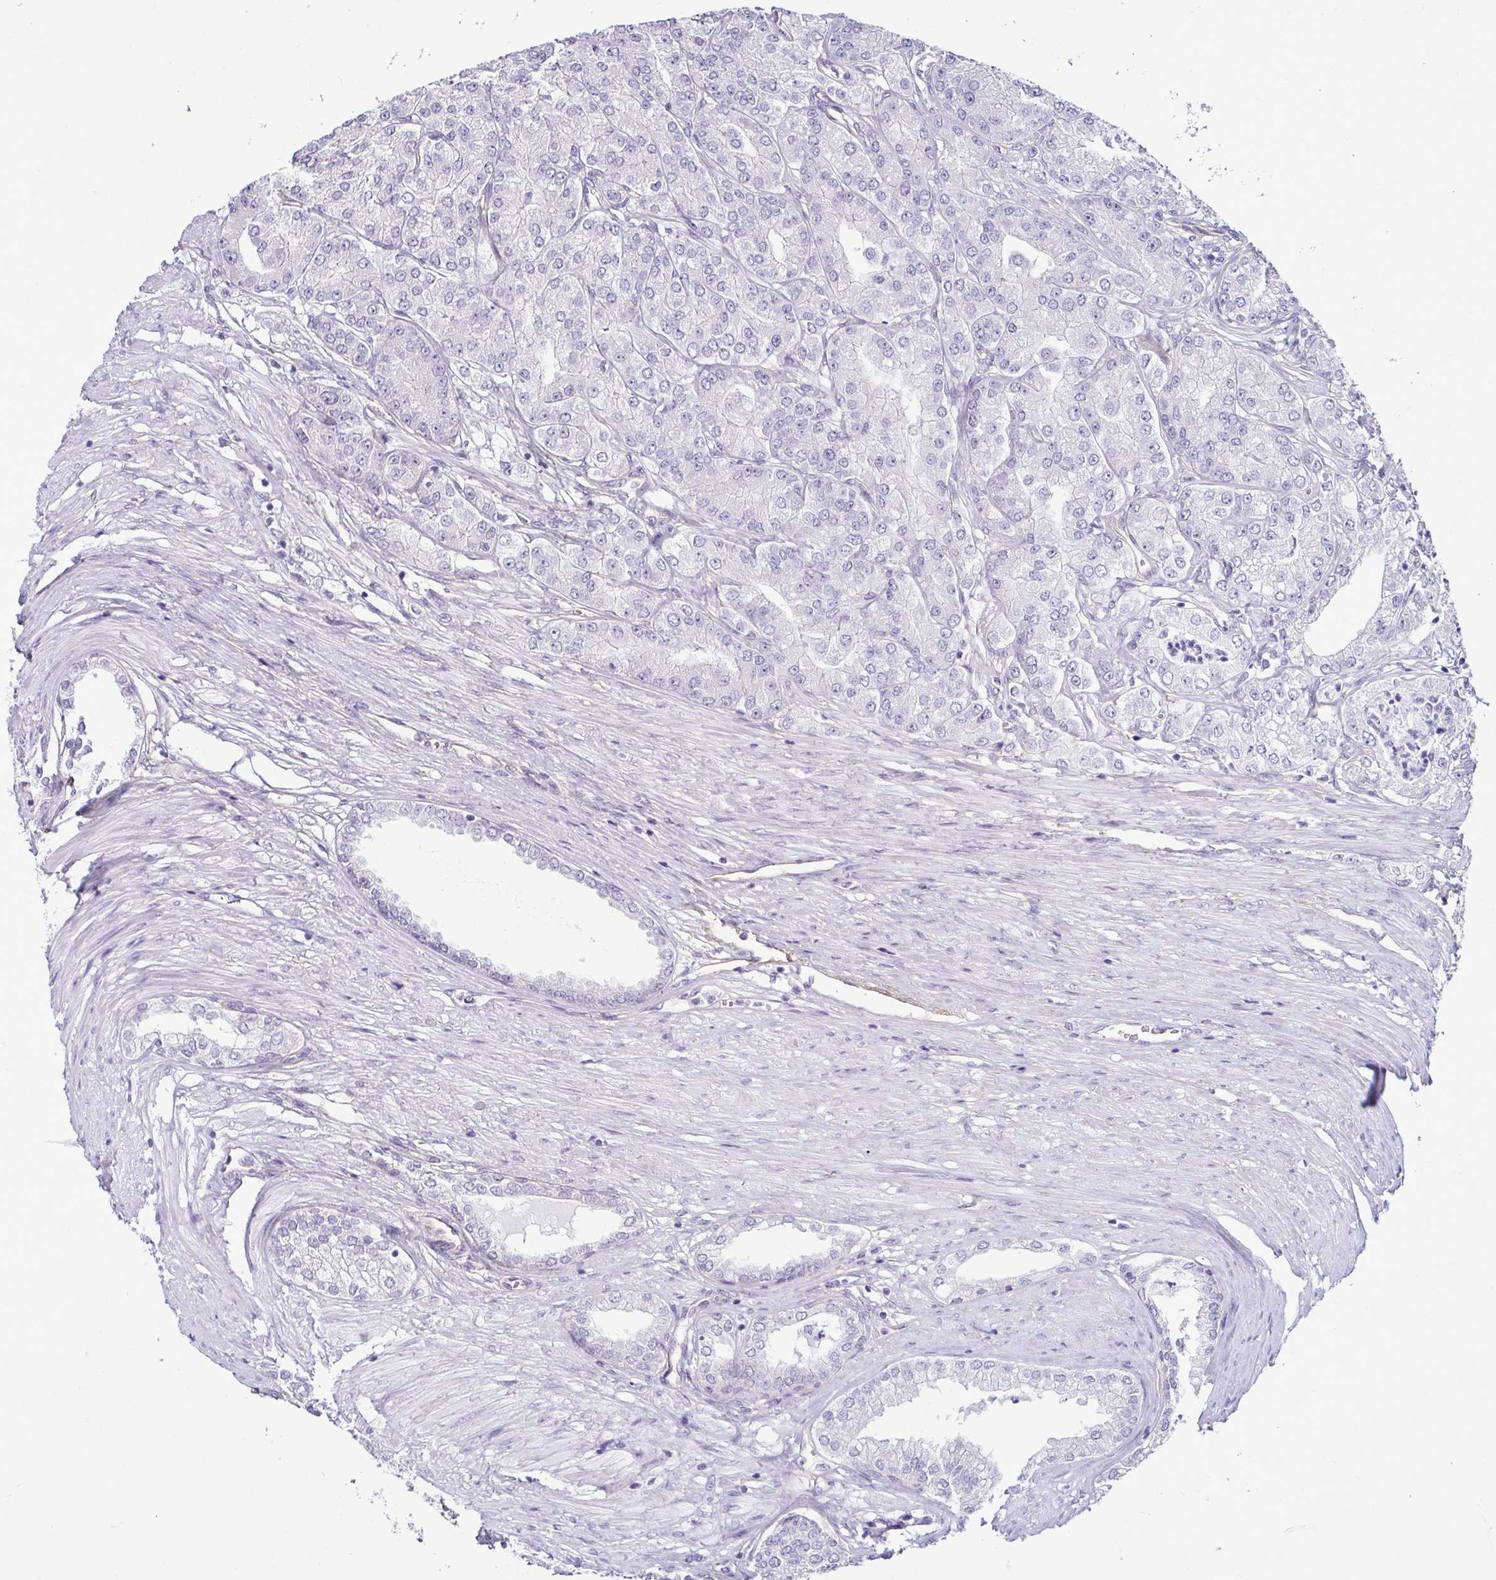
{"staining": {"intensity": "negative", "quantity": "none", "location": "none"}, "tissue": "prostate cancer", "cell_type": "Tumor cells", "image_type": "cancer", "snomed": [{"axis": "morphology", "description": "Adenocarcinoma, High grade"}, {"axis": "topography", "description": "Prostate"}], "caption": "Photomicrograph shows no protein expression in tumor cells of prostate adenocarcinoma (high-grade) tissue.", "gene": "CASP14", "patient": {"sex": "male", "age": 61}}